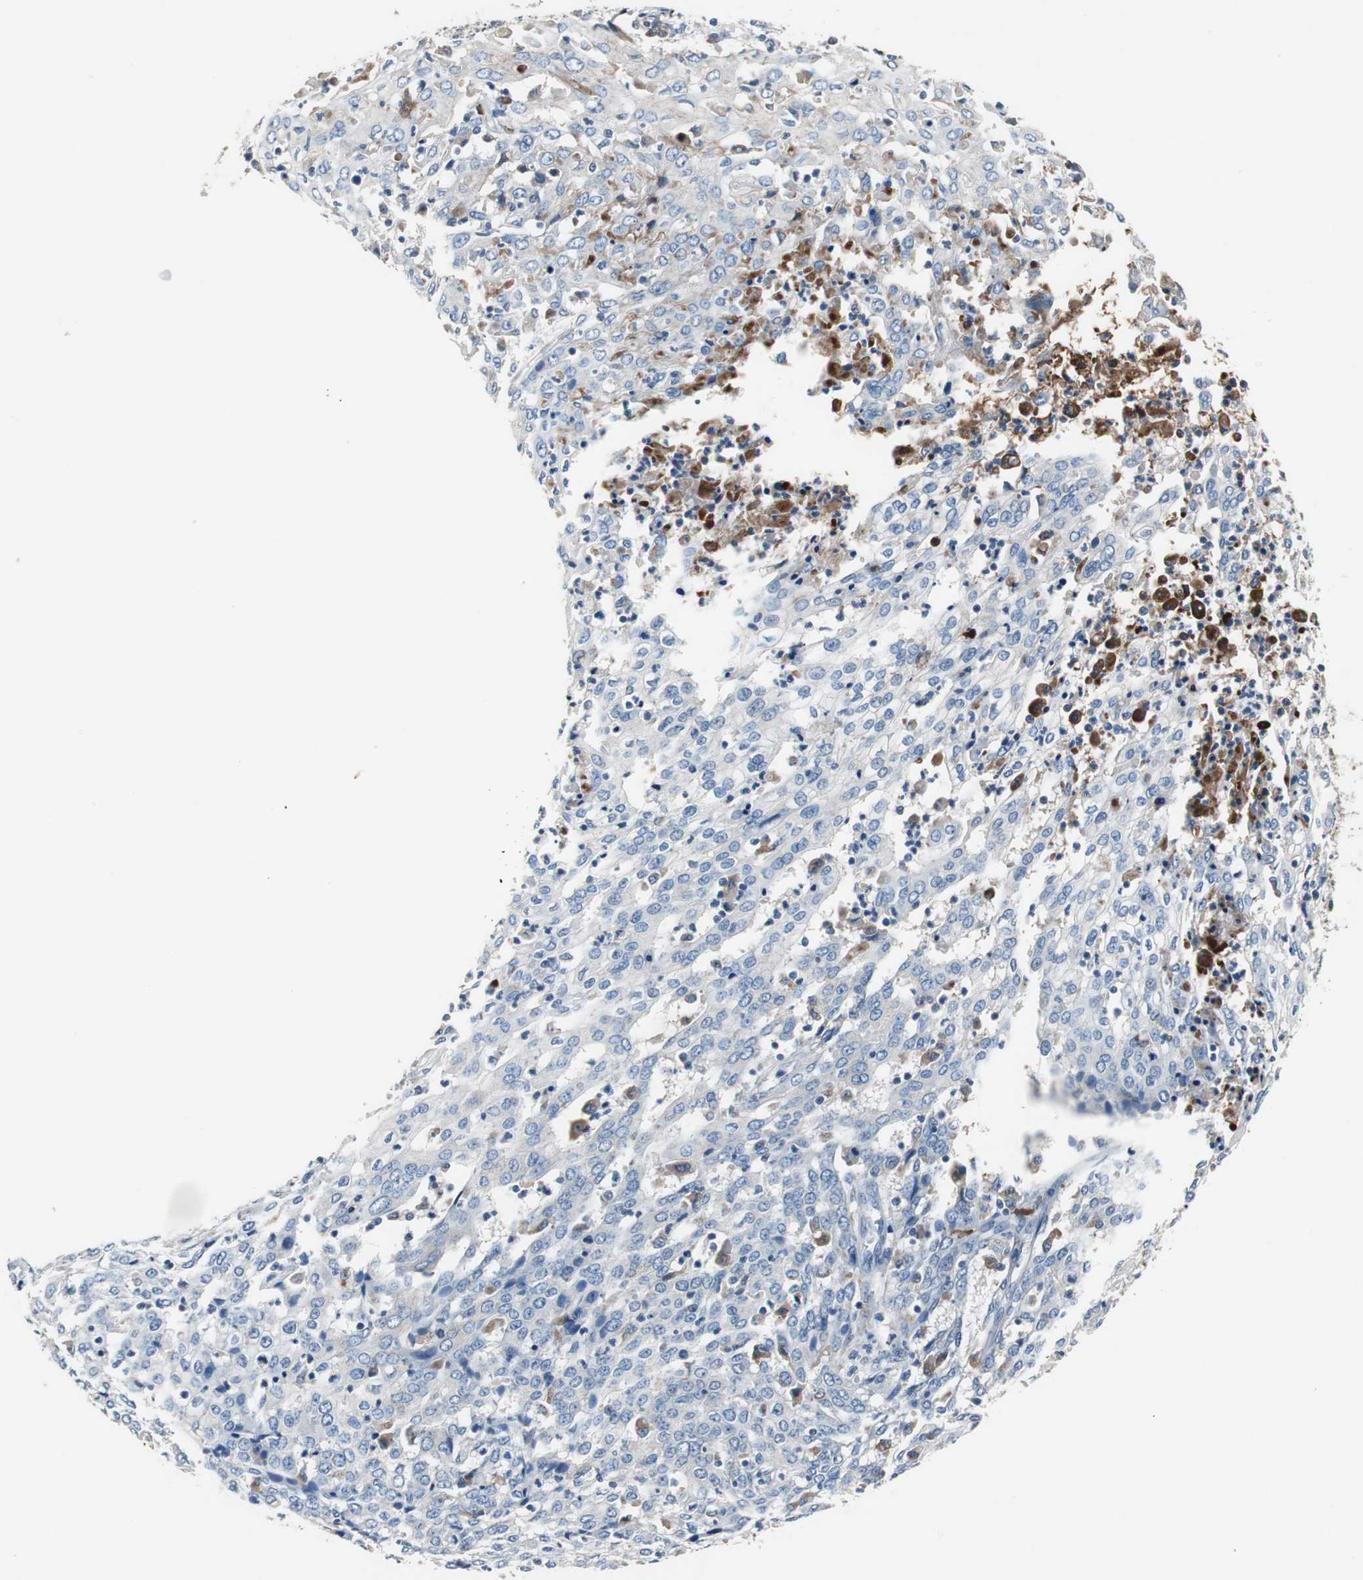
{"staining": {"intensity": "weak", "quantity": "<25%", "location": "cytoplasmic/membranous"}, "tissue": "cervical cancer", "cell_type": "Tumor cells", "image_type": "cancer", "snomed": [{"axis": "morphology", "description": "Squamous cell carcinoma, NOS"}, {"axis": "topography", "description": "Cervix"}], "caption": "This is an immunohistochemistry (IHC) image of human cervical cancer (squamous cell carcinoma). There is no positivity in tumor cells.", "gene": "SORT1", "patient": {"sex": "female", "age": 39}}